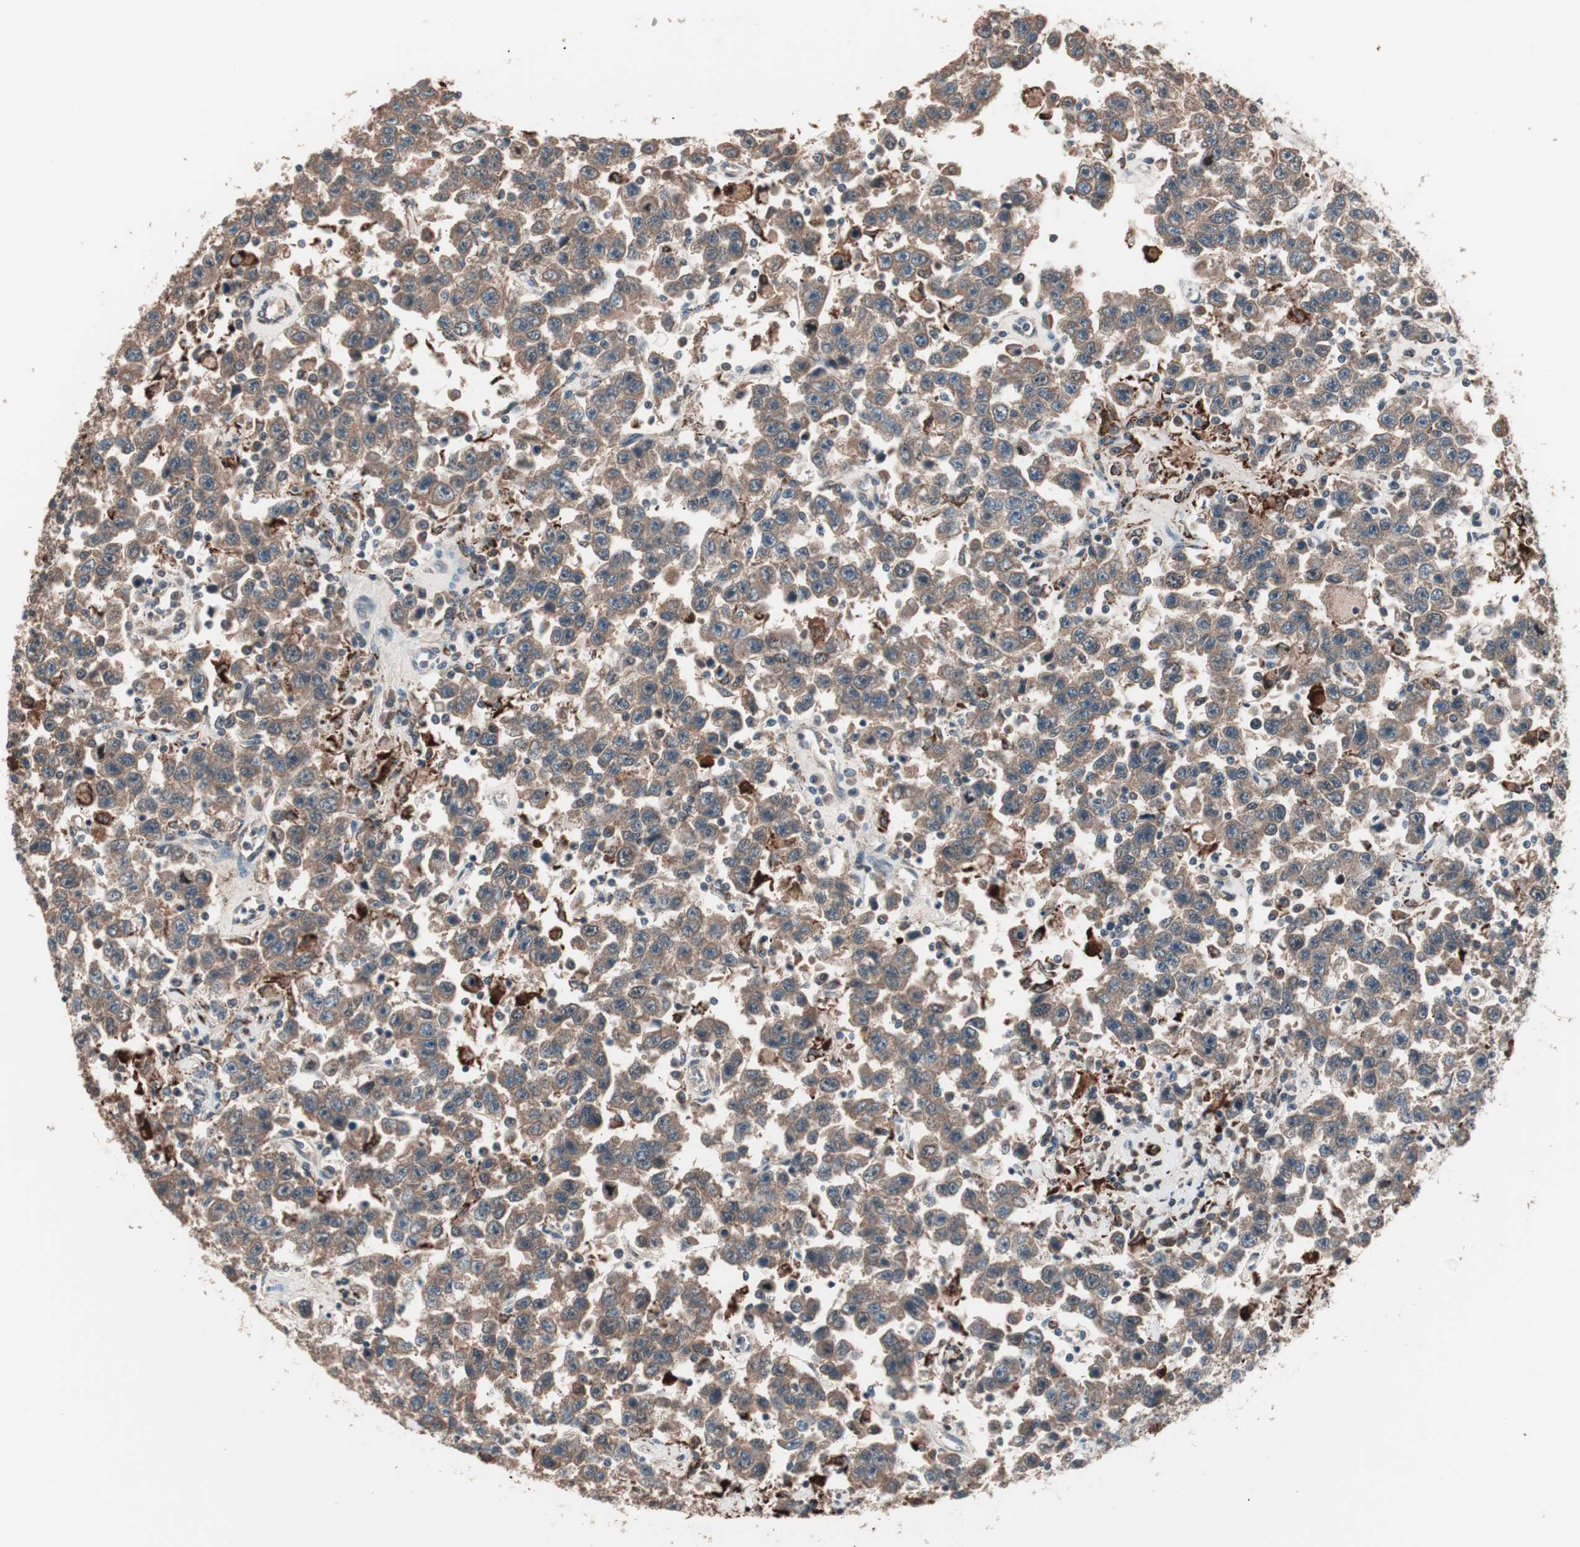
{"staining": {"intensity": "moderate", "quantity": ">75%", "location": "cytoplasmic/membranous"}, "tissue": "testis cancer", "cell_type": "Tumor cells", "image_type": "cancer", "snomed": [{"axis": "morphology", "description": "Seminoma, NOS"}, {"axis": "topography", "description": "Testis"}], "caption": "IHC micrograph of neoplastic tissue: testis seminoma stained using immunohistochemistry exhibits medium levels of moderate protein expression localized specifically in the cytoplasmic/membranous of tumor cells, appearing as a cytoplasmic/membranous brown color.", "gene": "NFRKB", "patient": {"sex": "male", "age": 41}}